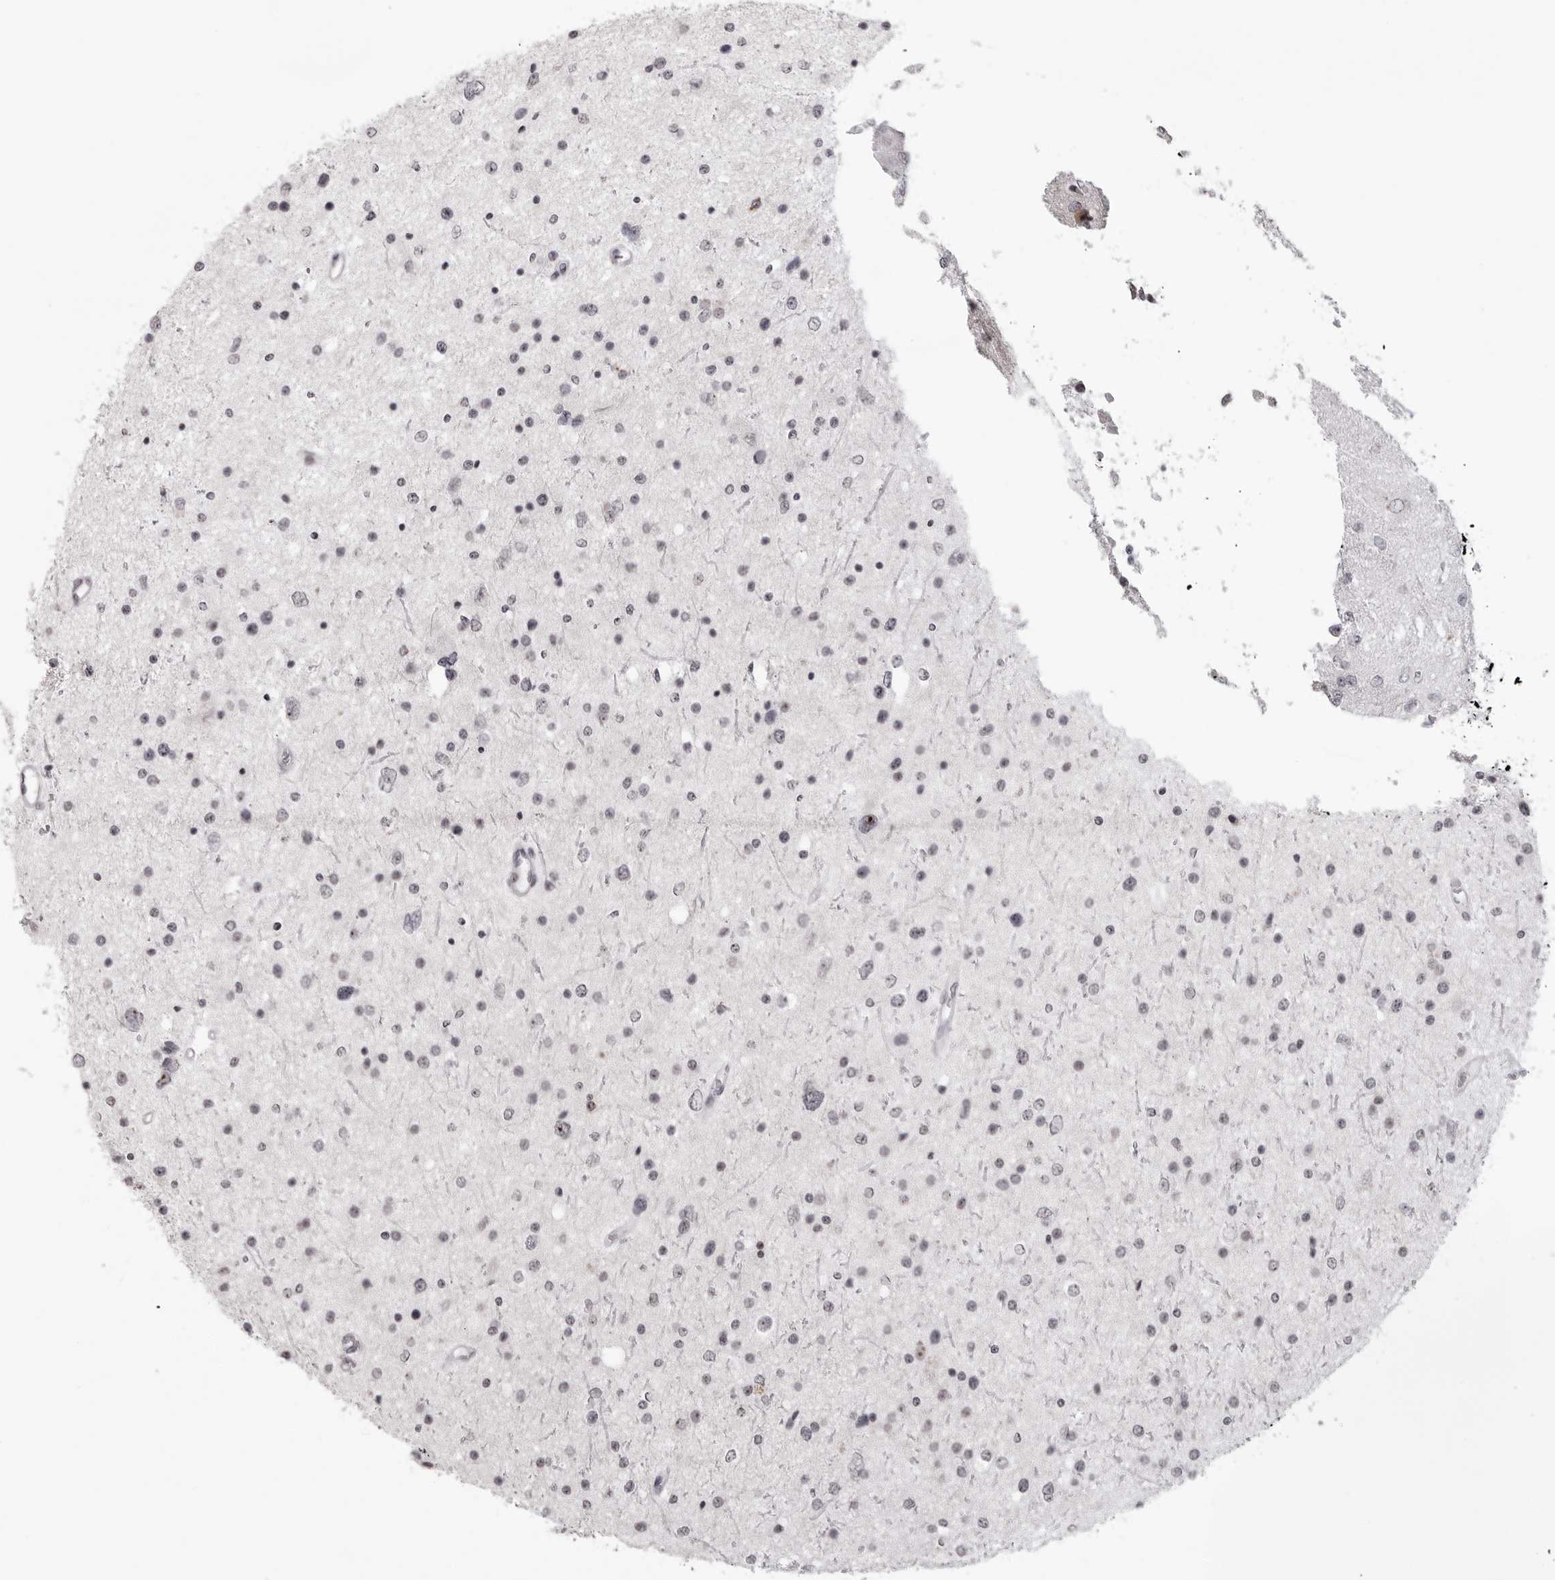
{"staining": {"intensity": "moderate", "quantity": "<25%", "location": "nuclear"}, "tissue": "glioma", "cell_type": "Tumor cells", "image_type": "cancer", "snomed": [{"axis": "morphology", "description": "Glioma, malignant, Low grade"}, {"axis": "topography", "description": "Brain"}], "caption": "Immunohistochemistry histopathology image of neoplastic tissue: human glioma stained using immunohistochemistry (IHC) reveals low levels of moderate protein expression localized specifically in the nuclear of tumor cells, appearing as a nuclear brown color.", "gene": "HELZ", "patient": {"sex": "female", "age": 37}}